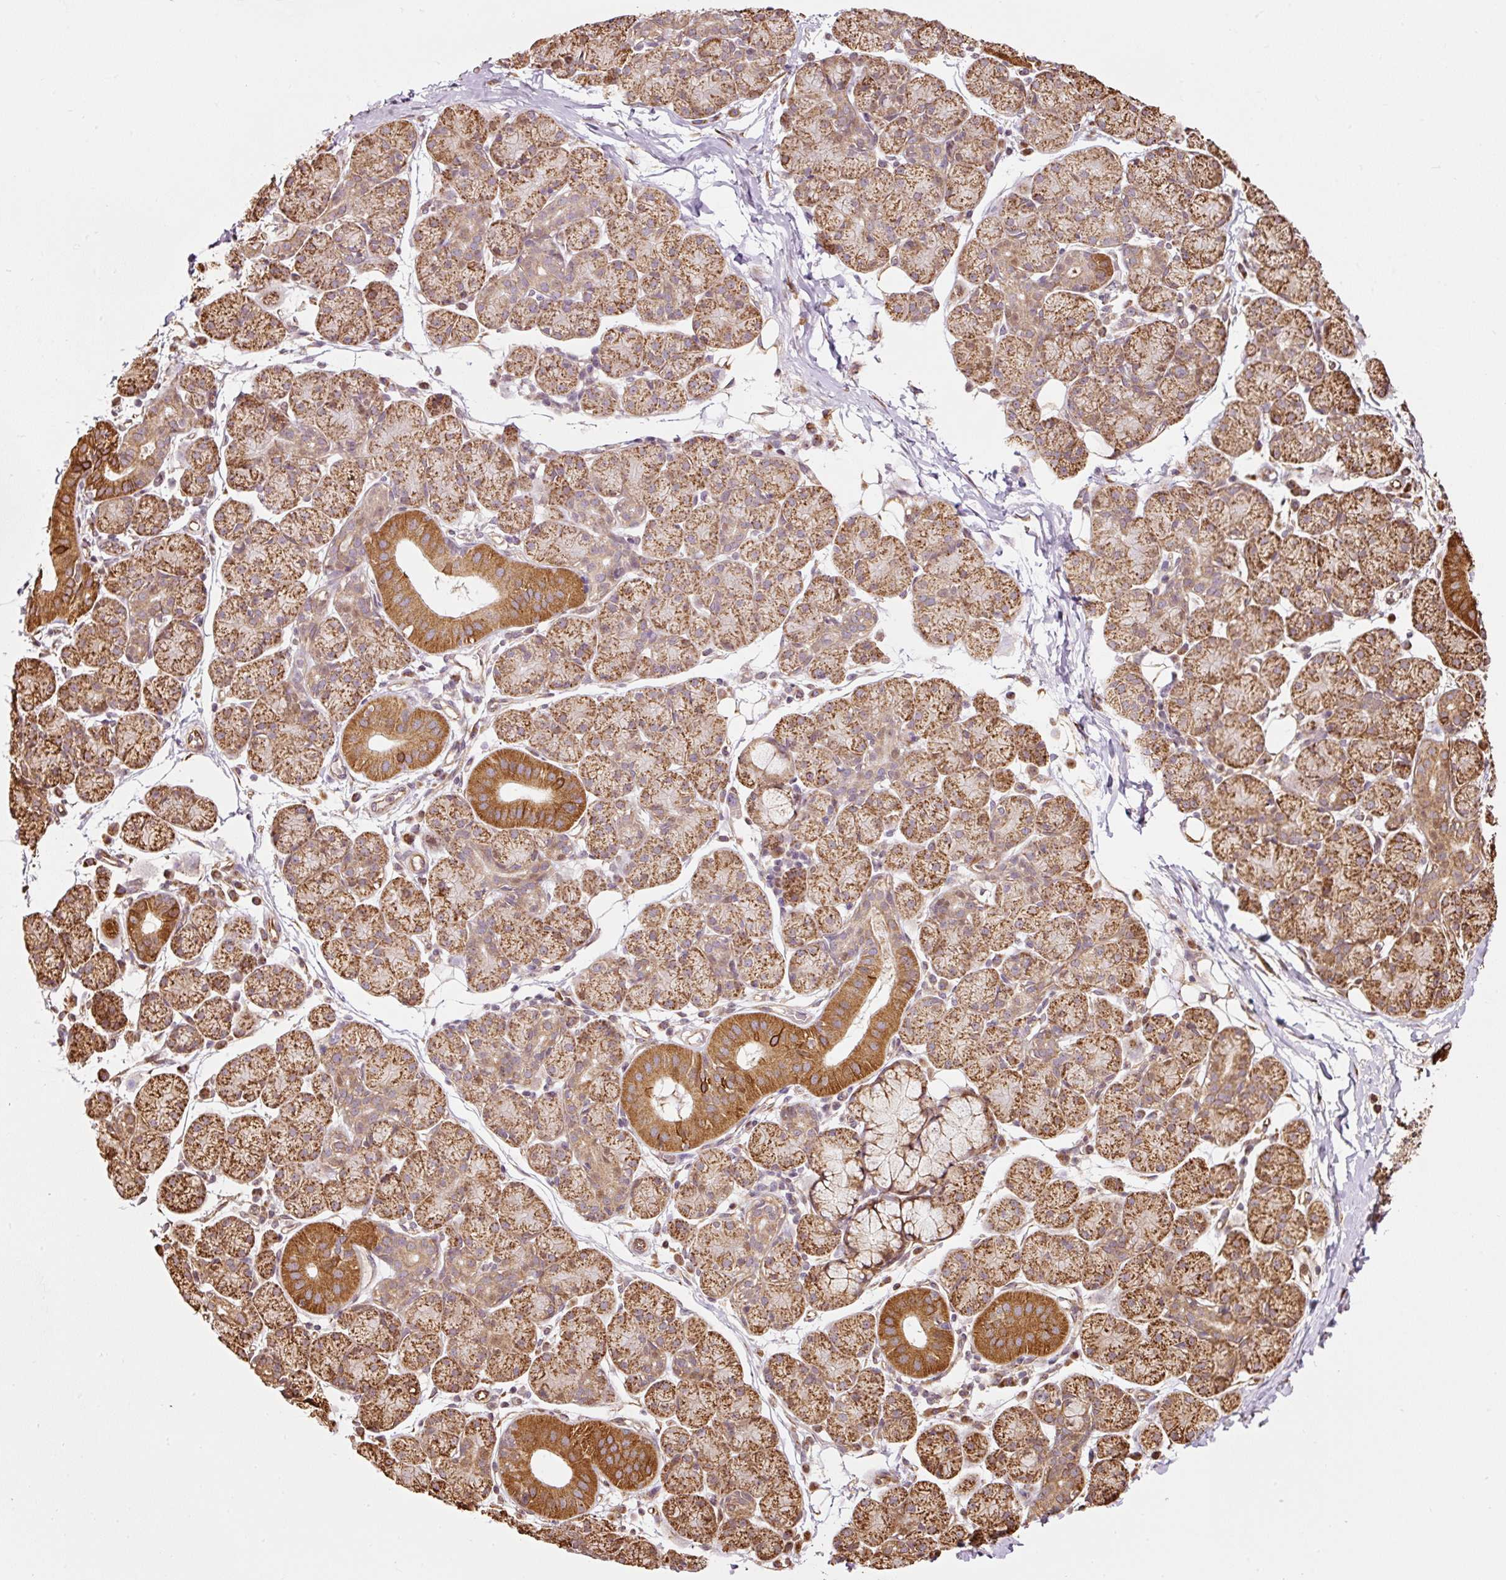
{"staining": {"intensity": "strong", "quantity": ">75%", "location": "cytoplasmic/membranous"}, "tissue": "salivary gland", "cell_type": "Glandular cells", "image_type": "normal", "snomed": [{"axis": "morphology", "description": "Normal tissue, NOS"}, {"axis": "morphology", "description": "Inflammation, NOS"}, {"axis": "topography", "description": "Lymph node"}, {"axis": "topography", "description": "Salivary gland"}], "caption": "The immunohistochemical stain highlights strong cytoplasmic/membranous staining in glandular cells of unremarkable salivary gland.", "gene": "ETF1", "patient": {"sex": "male", "age": 3}}